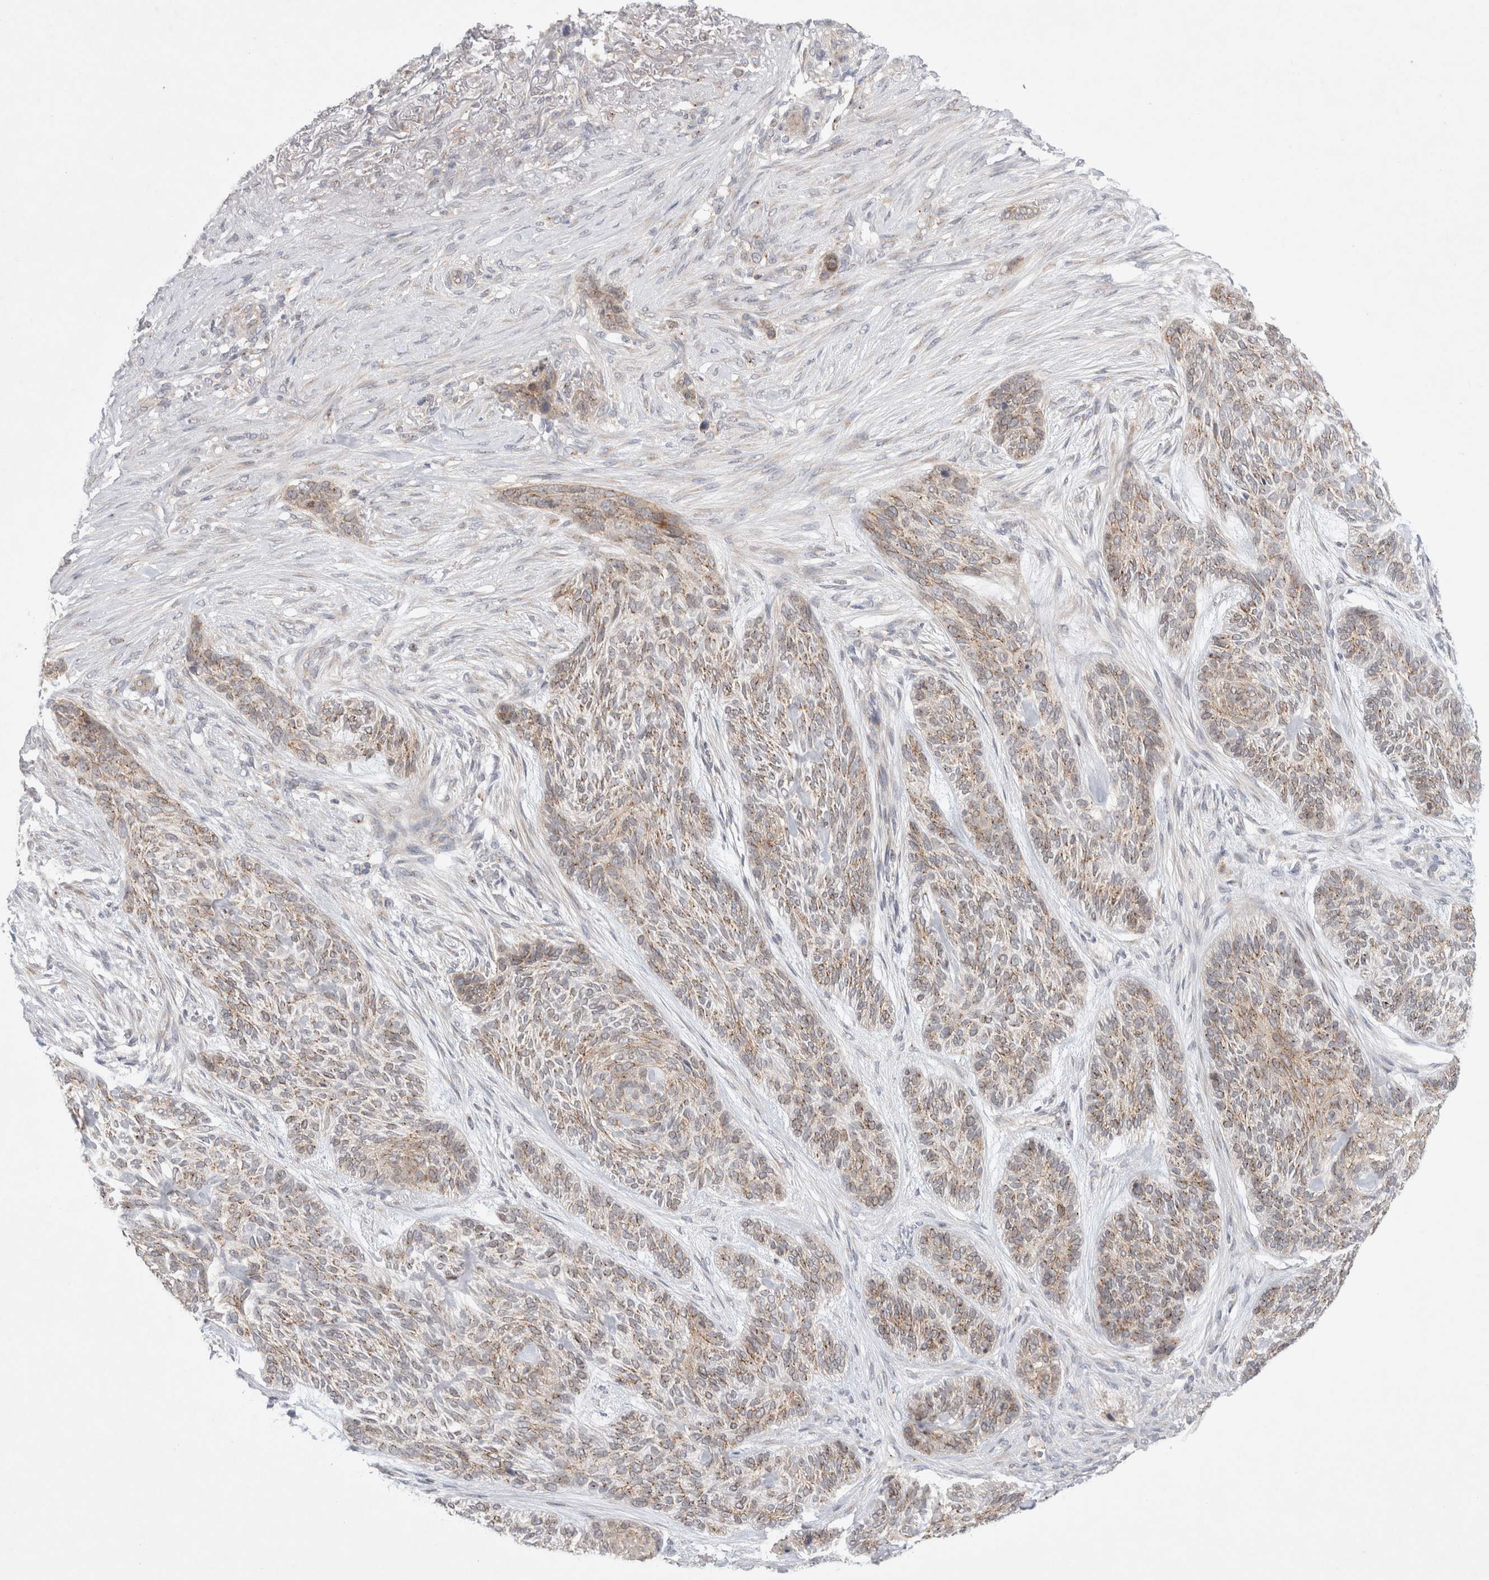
{"staining": {"intensity": "weak", "quantity": ">75%", "location": "cytoplasmic/membranous"}, "tissue": "skin cancer", "cell_type": "Tumor cells", "image_type": "cancer", "snomed": [{"axis": "morphology", "description": "Basal cell carcinoma"}, {"axis": "topography", "description": "Skin"}], "caption": "Skin cancer tissue exhibits weak cytoplasmic/membranous staining in approximately >75% of tumor cells Nuclei are stained in blue.", "gene": "BICD2", "patient": {"sex": "male", "age": 55}}